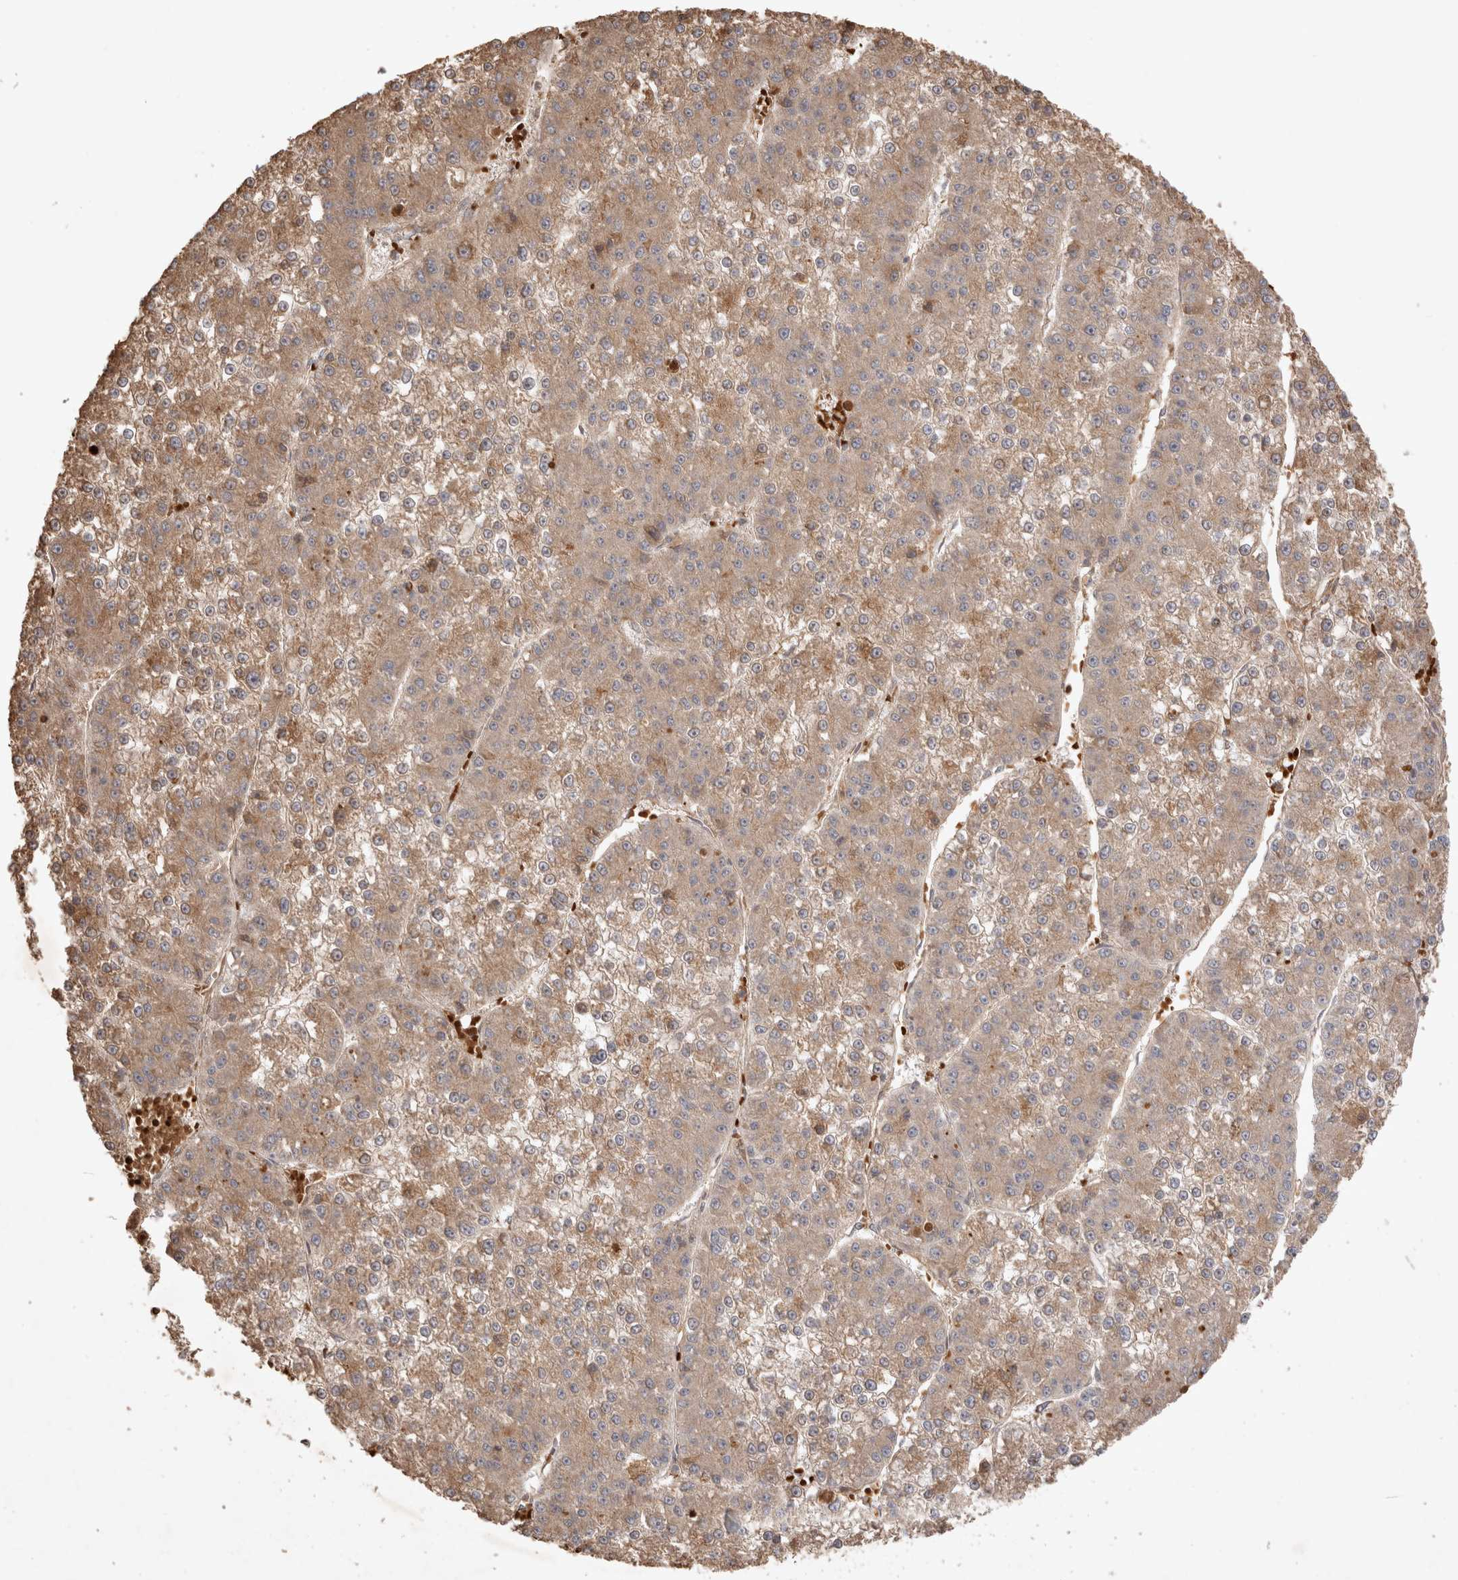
{"staining": {"intensity": "moderate", "quantity": ">75%", "location": "cytoplasmic/membranous"}, "tissue": "liver cancer", "cell_type": "Tumor cells", "image_type": "cancer", "snomed": [{"axis": "morphology", "description": "Carcinoma, Hepatocellular, NOS"}, {"axis": "topography", "description": "Liver"}], "caption": "A brown stain shows moderate cytoplasmic/membranous staining of a protein in liver cancer (hepatocellular carcinoma) tumor cells. Ihc stains the protein of interest in brown and the nuclei are stained blue.", "gene": "FAM221A", "patient": {"sex": "female", "age": 73}}